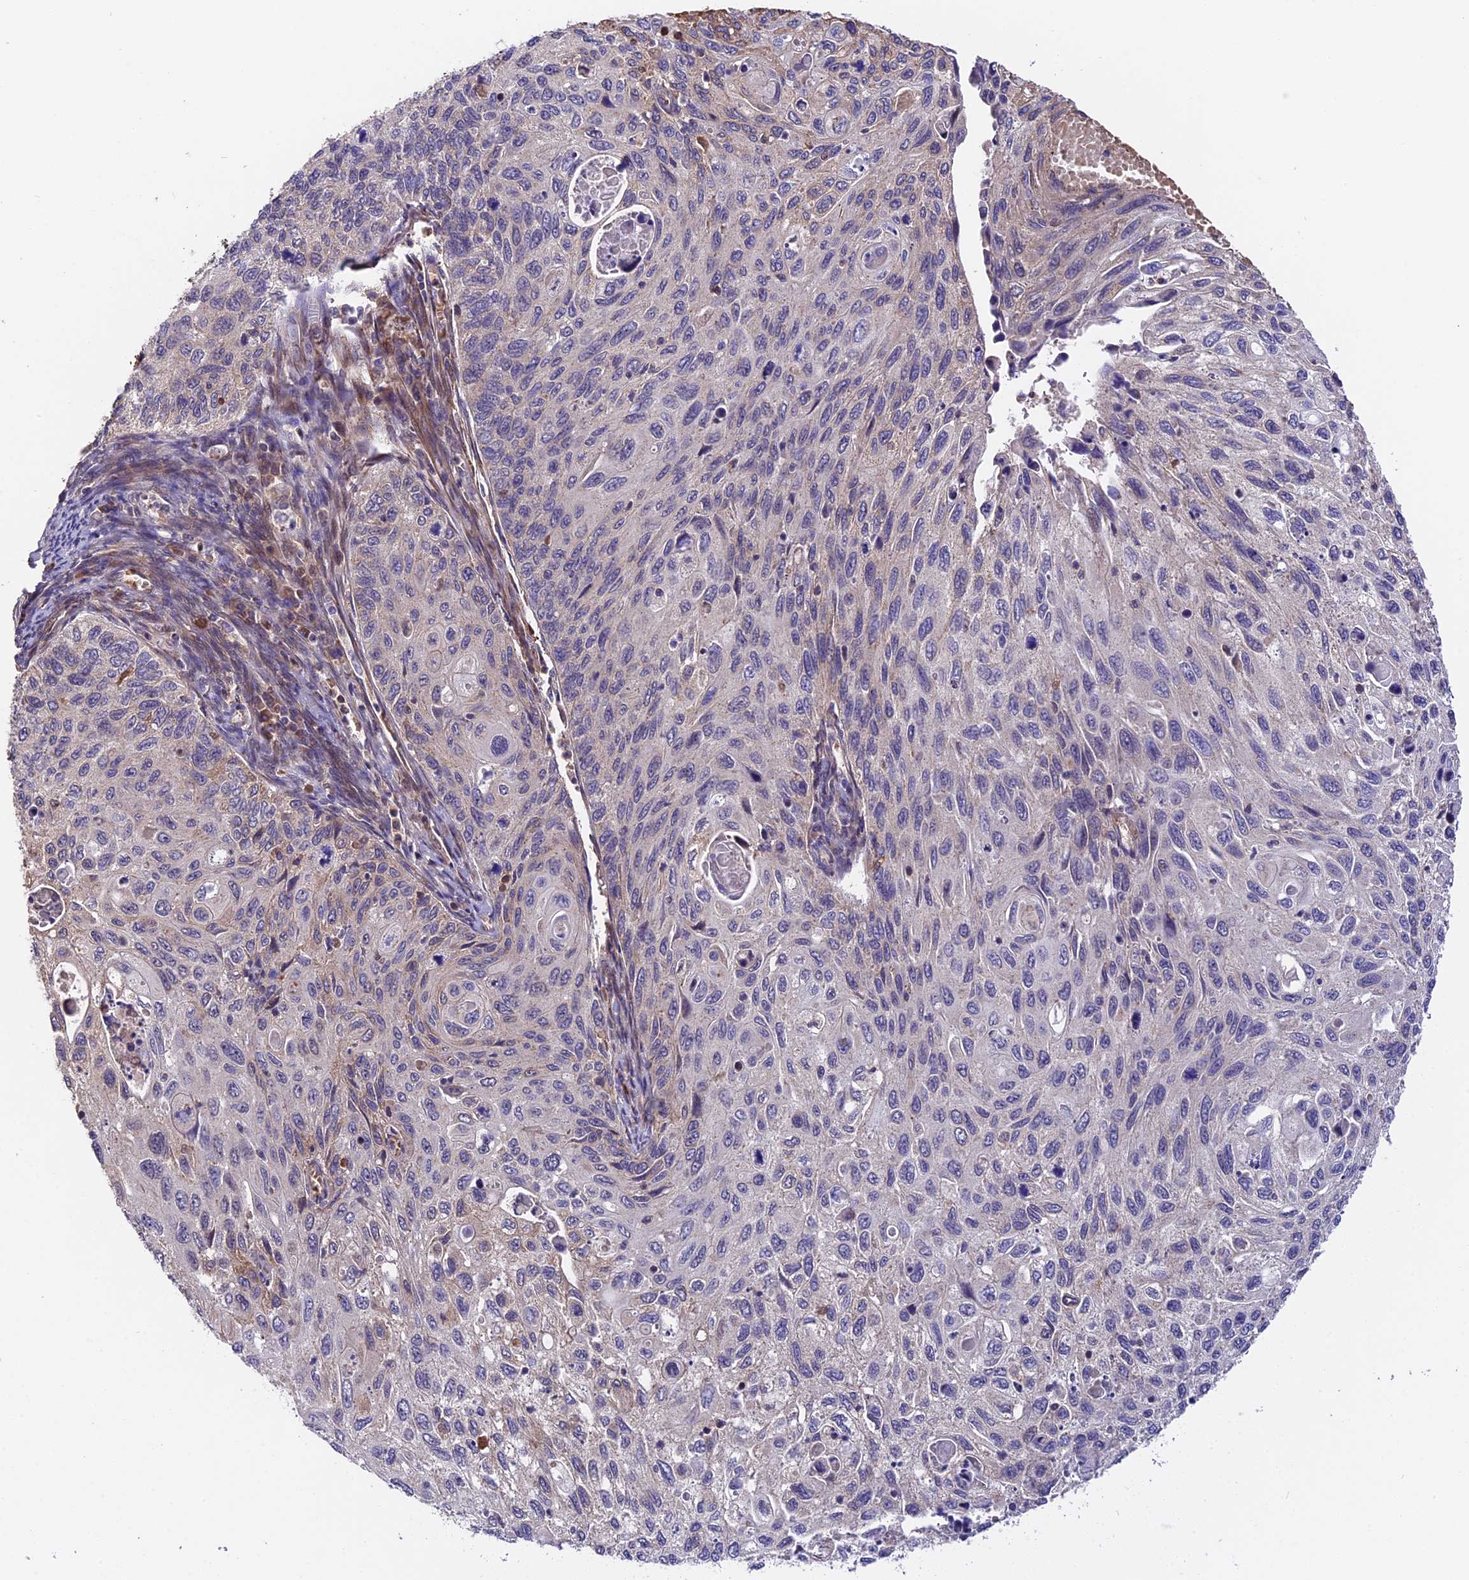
{"staining": {"intensity": "negative", "quantity": "none", "location": "none"}, "tissue": "cervical cancer", "cell_type": "Tumor cells", "image_type": "cancer", "snomed": [{"axis": "morphology", "description": "Squamous cell carcinoma, NOS"}, {"axis": "topography", "description": "Cervix"}], "caption": "Immunohistochemical staining of squamous cell carcinoma (cervical) reveals no significant positivity in tumor cells. Brightfield microscopy of immunohistochemistry stained with DAB (3,3'-diaminobenzidine) (brown) and hematoxylin (blue), captured at high magnification.", "gene": "TRMT1", "patient": {"sex": "female", "age": 70}}